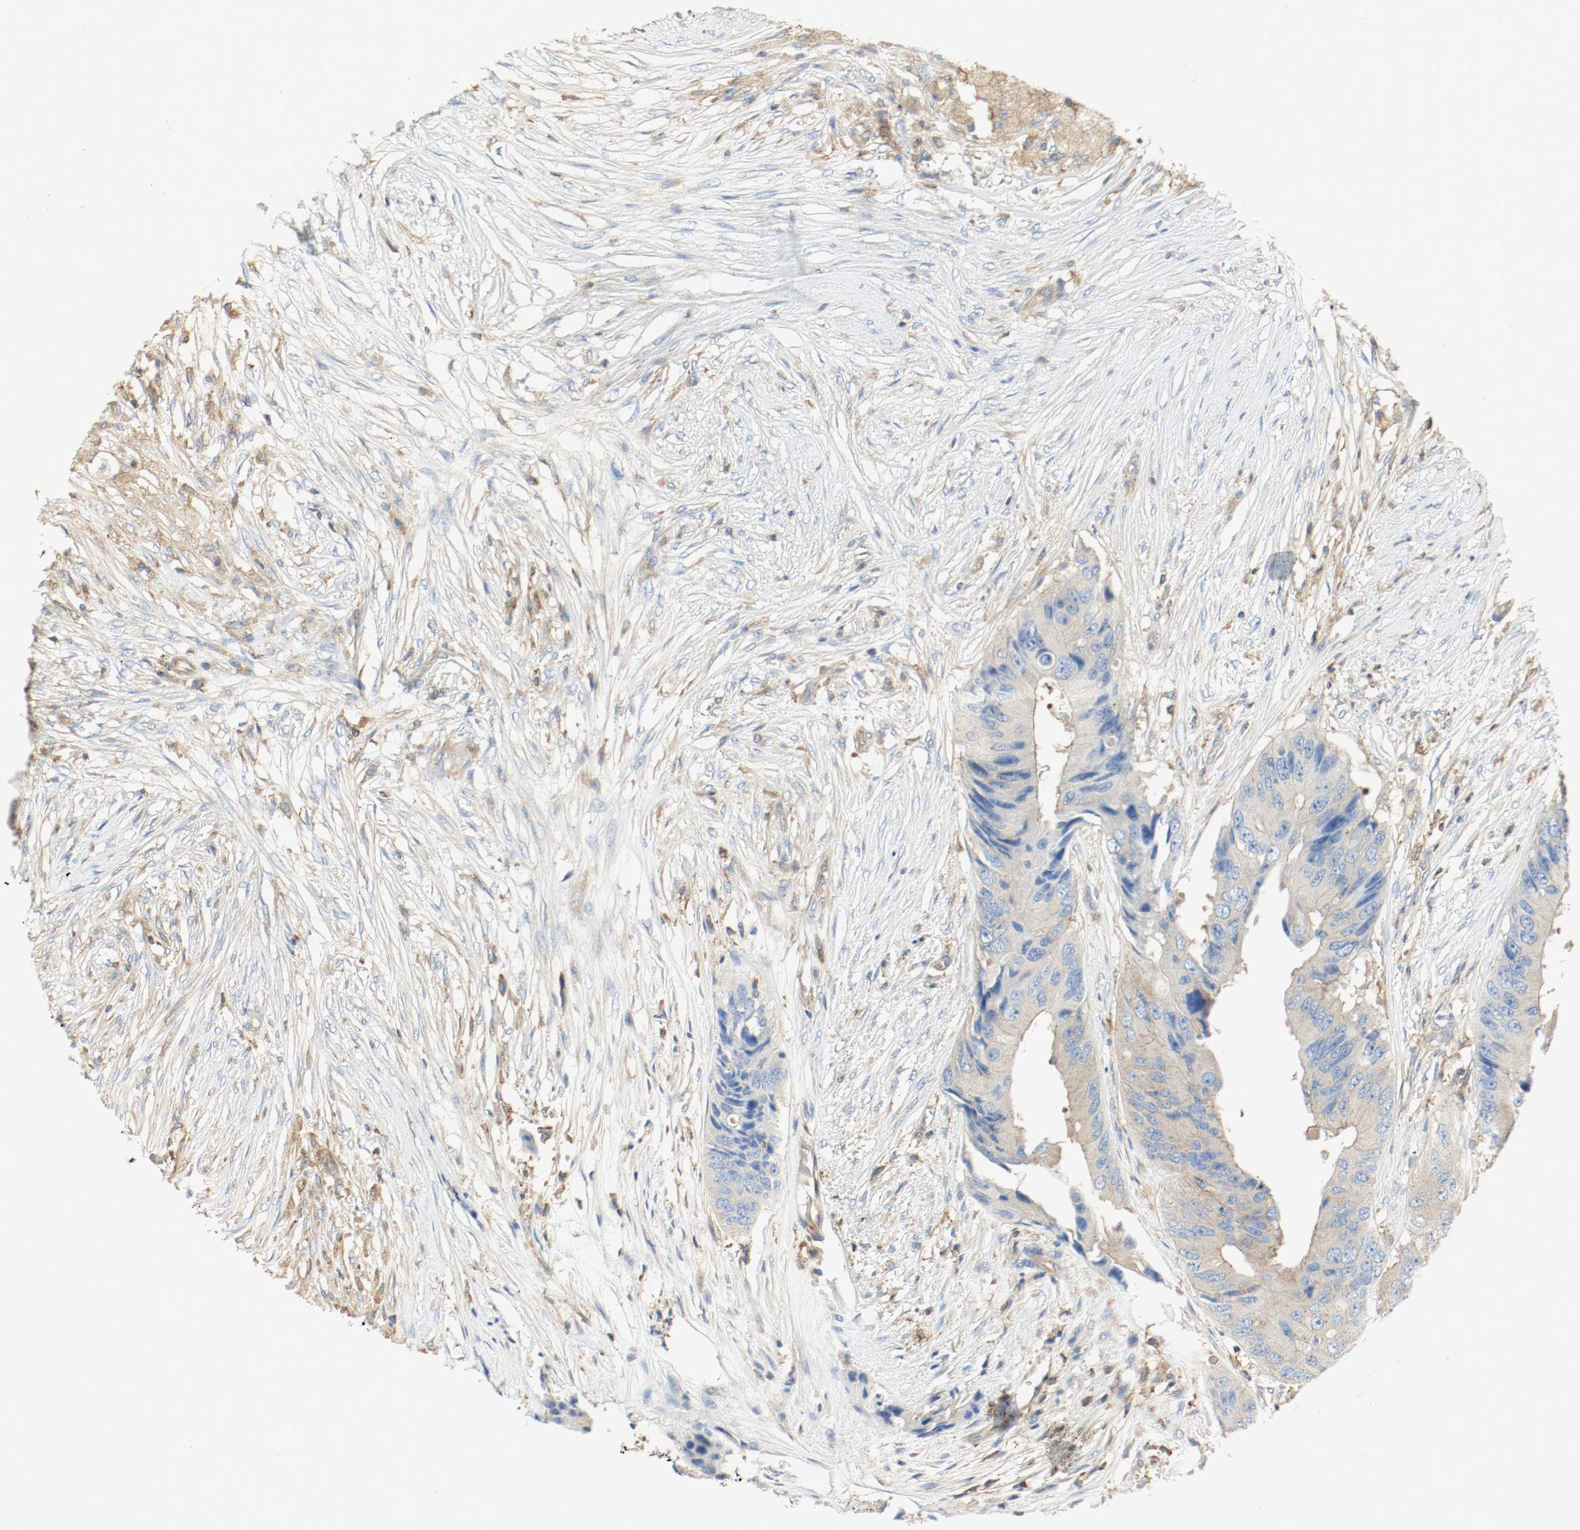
{"staining": {"intensity": "weak", "quantity": "25%-75%", "location": "cytoplasmic/membranous"}, "tissue": "colorectal cancer", "cell_type": "Tumor cells", "image_type": "cancer", "snomed": [{"axis": "morphology", "description": "Adenocarcinoma, NOS"}, {"axis": "topography", "description": "Colon"}], "caption": "DAB immunohistochemical staining of adenocarcinoma (colorectal) demonstrates weak cytoplasmic/membranous protein positivity in about 25%-75% of tumor cells. Using DAB (brown) and hematoxylin (blue) stains, captured at high magnification using brightfield microscopy.", "gene": "ARPC1B", "patient": {"sex": "male", "age": 71}}